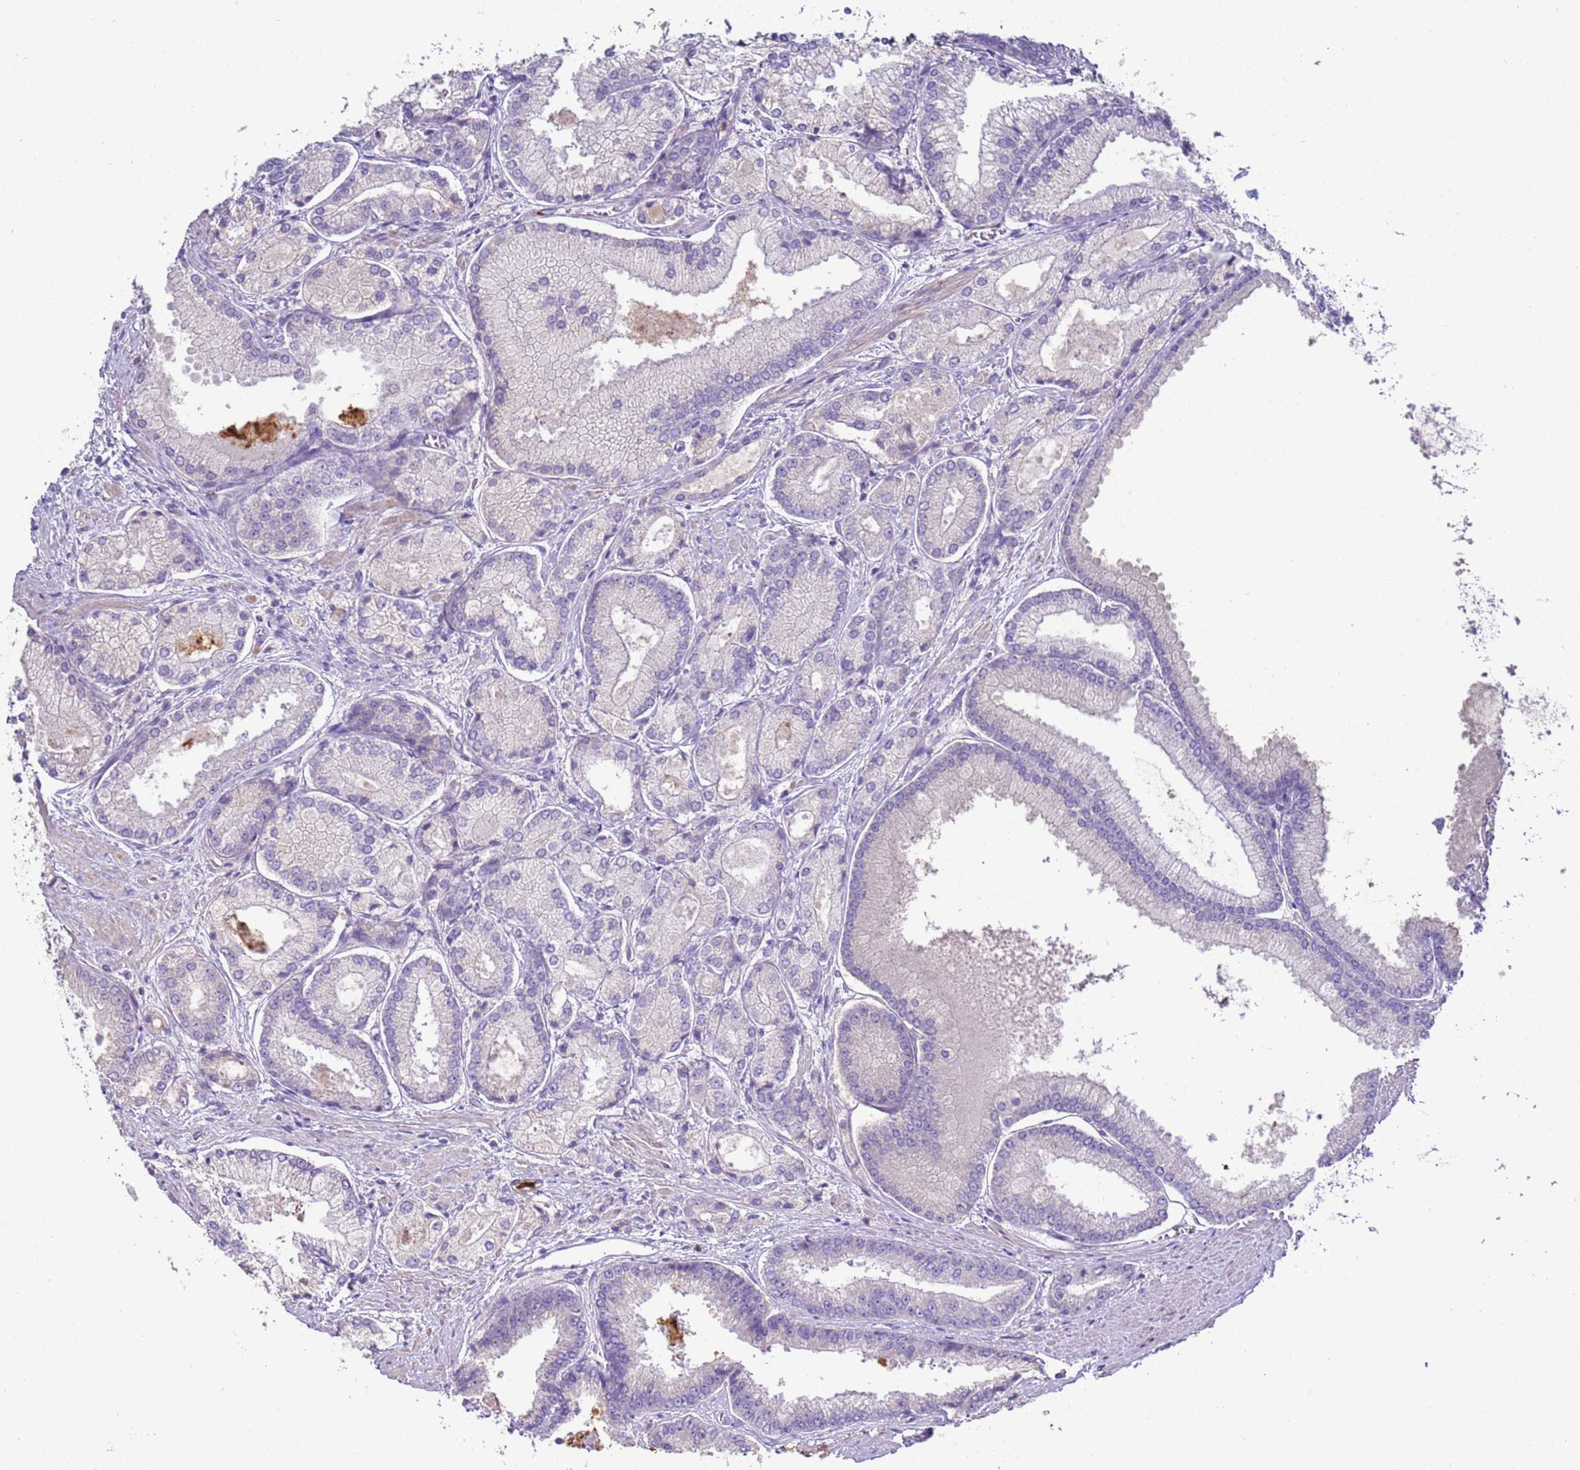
{"staining": {"intensity": "negative", "quantity": "none", "location": "none"}, "tissue": "prostate cancer", "cell_type": "Tumor cells", "image_type": "cancer", "snomed": [{"axis": "morphology", "description": "Adenocarcinoma, Low grade"}, {"axis": "topography", "description": "Prostate"}], "caption": "Prostate cancer (low-grade adenocarcinoma) was stained to show a protein in brown. There is no significant expression in tumor cells.", "gene": "IL2RG", "patient": {"sex": "male", "age": 74}}